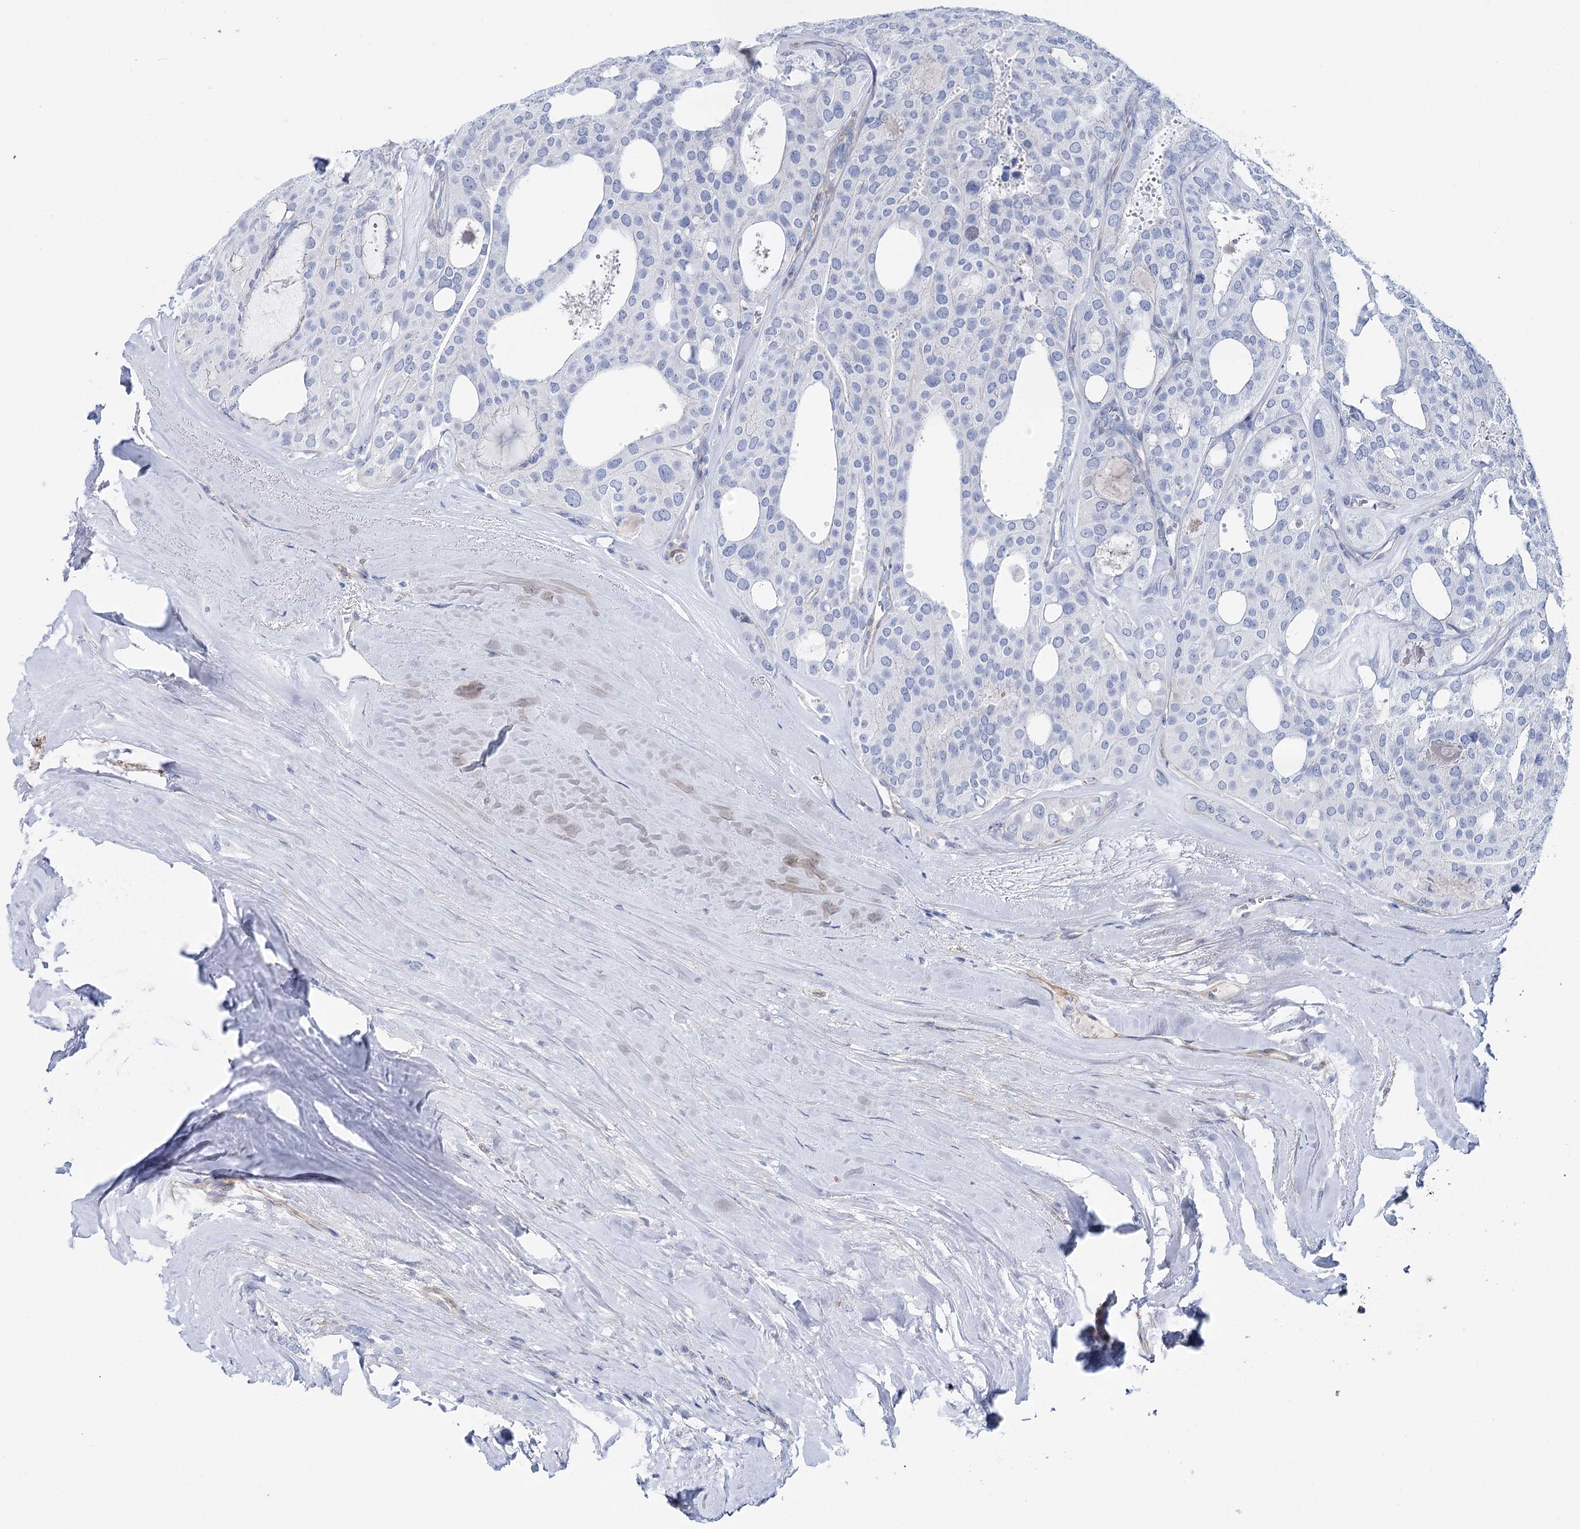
{"staining": {"intensity": "negative", "quantity": "none", "location": "none"}, "tissue": "thyroid cancer", "cell_type": "Tumor cells", "image_type": "cancer", "snomed": [{"axis": "morphology", "description": "Follicular adenoma carcinoma, NOS"}, {"axis": "topography", "description": "Thyroid gland"}], "caption": "Follicular adenoma carcinoma (thyroid) was stained to show a protein in brown. There is no significant positivity in tumor cells.", "gene": "ANKRD23", "patient": {"sex": "male", "age": 75}}